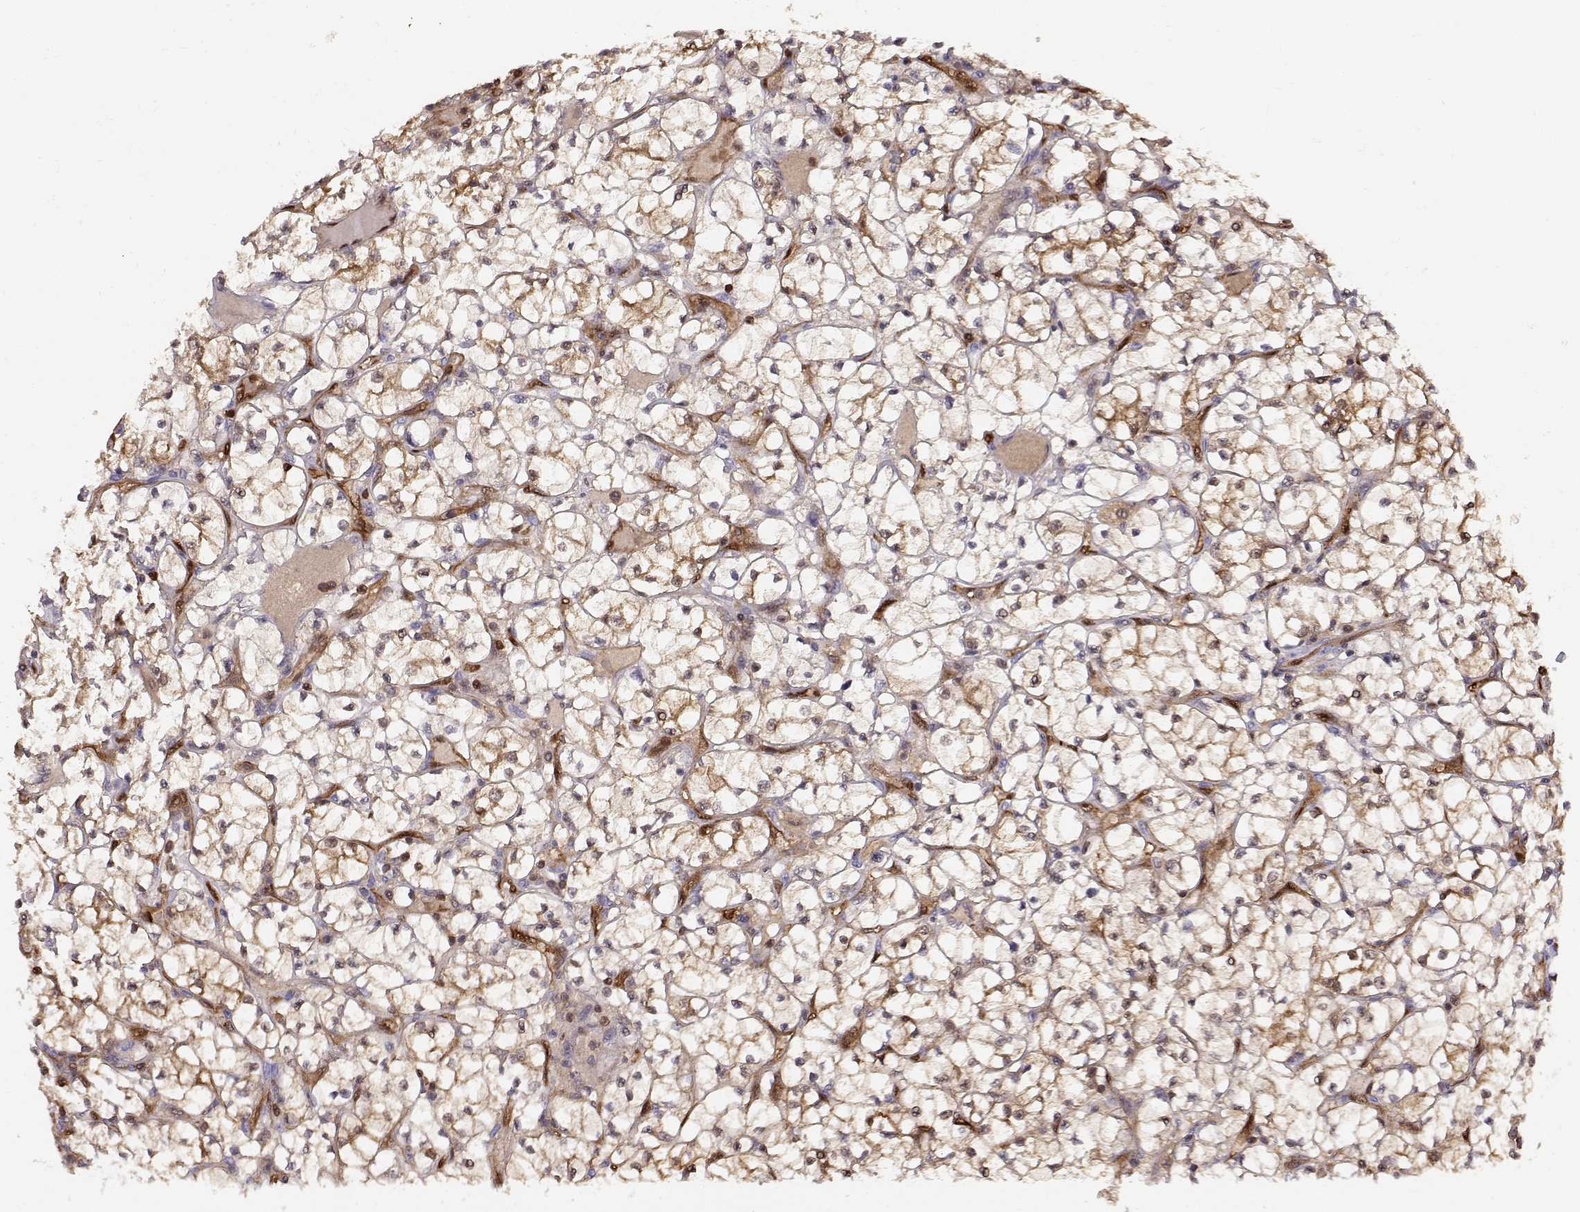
{"staining": {"intensity": "weak", "quantity": ">75%", "location": "cytoplasmic/membranous"}, "tissue": "renal cancer", "cell_type": "Tumor cells", "image_type": "cancer", "snomed": [{"axis": "morphology", "description": "Adenocarcinoma, NOS"}, {"axis": "topography", "description": "Kidney"}], "caption": "Adenocarcinoma (renal) stained with IHC exhibits weak cytoplasmic/membranous expression in approximately >75% of tumor cells.", "gene": "PNP", "patient": {"sex": "female", "age": 64}}